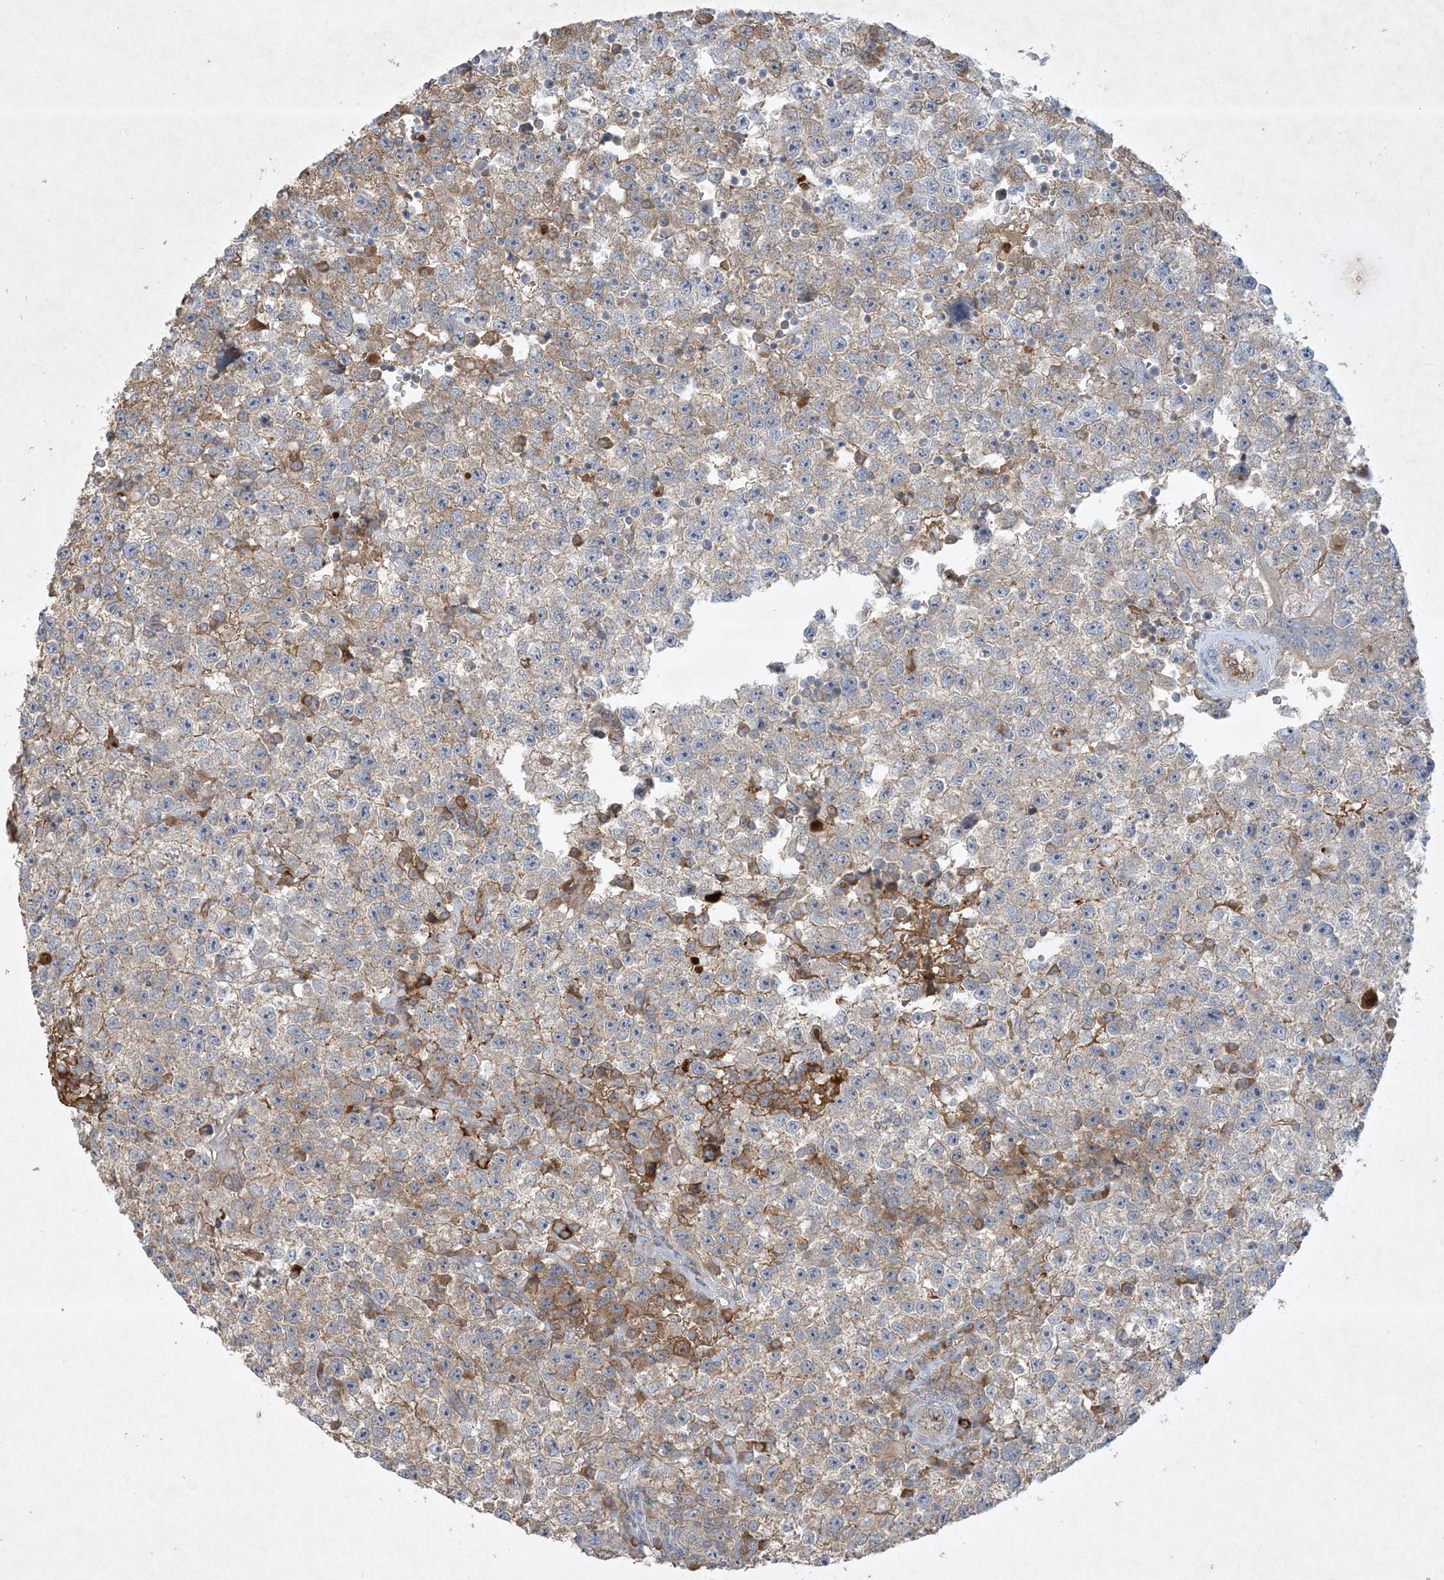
{"staining": {"intensity": "weak", "quantity": "<25%", "location": "cytoplasmic/membranous"}, "tissue": "testis cancer", "cell_type": "Tumor cells", "image_type": "cancer", "snomed": [{"axis": "morphology", "description": "Seminoma, NOS"}, {"axis": "topography", "description": "Testis"}], "caption": "The histopathology image displays no staining of tumor cells in testis cancer.", "gene": "FETUB", "patient": {"sex": "male", "age": 22}}